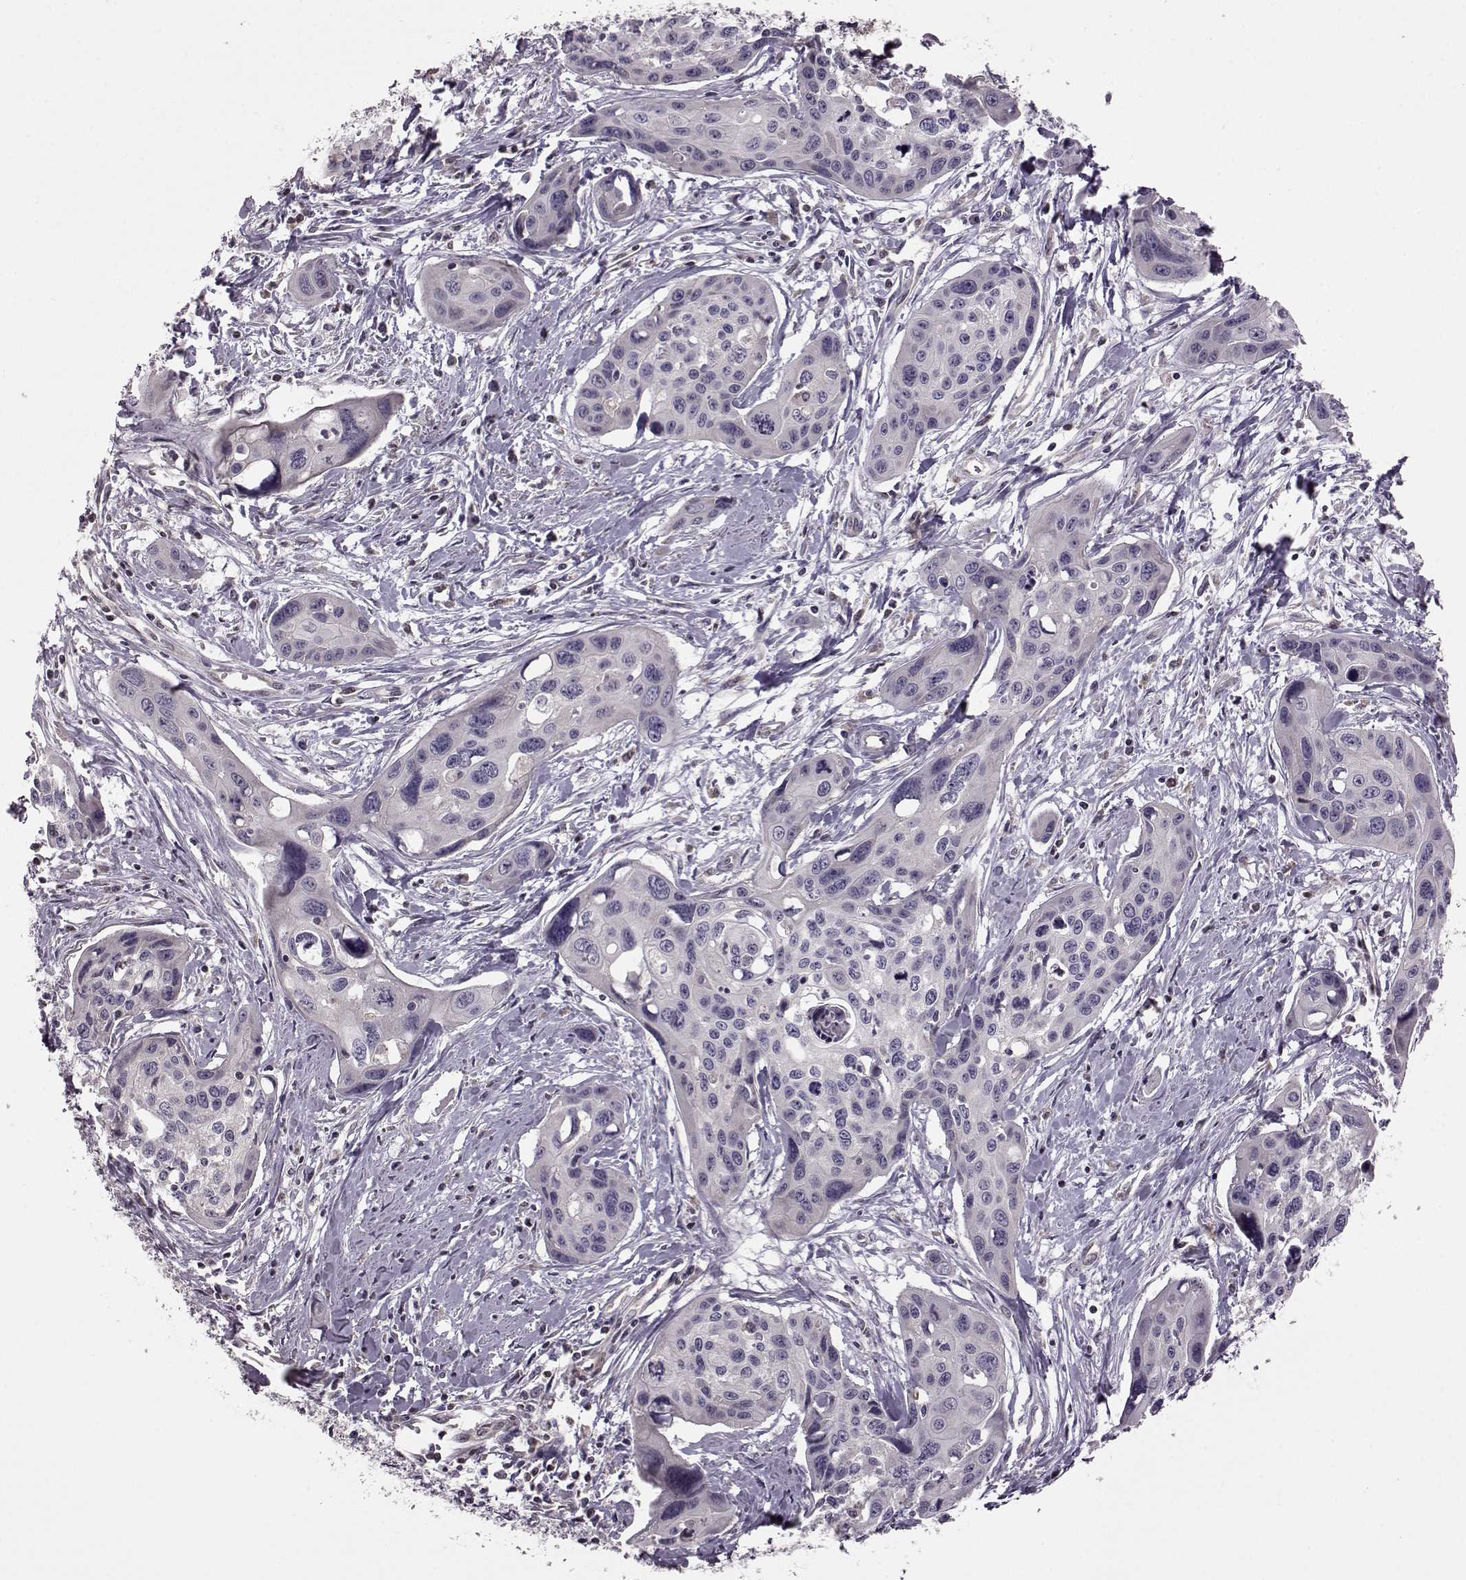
{"staining": {"intensity": "negative", "quantity": "none", "location": "none"}, "tissue": "cervical cancer", "cell_type": "Tumor cells", "image_type": "cancer", "snomed": [{"axis": "morphology", "description": "Squamous cell carcinoma, NOS"}, {"axis": "topography", "description": "Cervix"}], "caption": "Immunohistochemical staining of human squamous cell carcinoma (cervical) displays no significant positivity in tumor cells.", "gene": "CDC42SE1", "patient": {"sex": "female", "age": 31}}